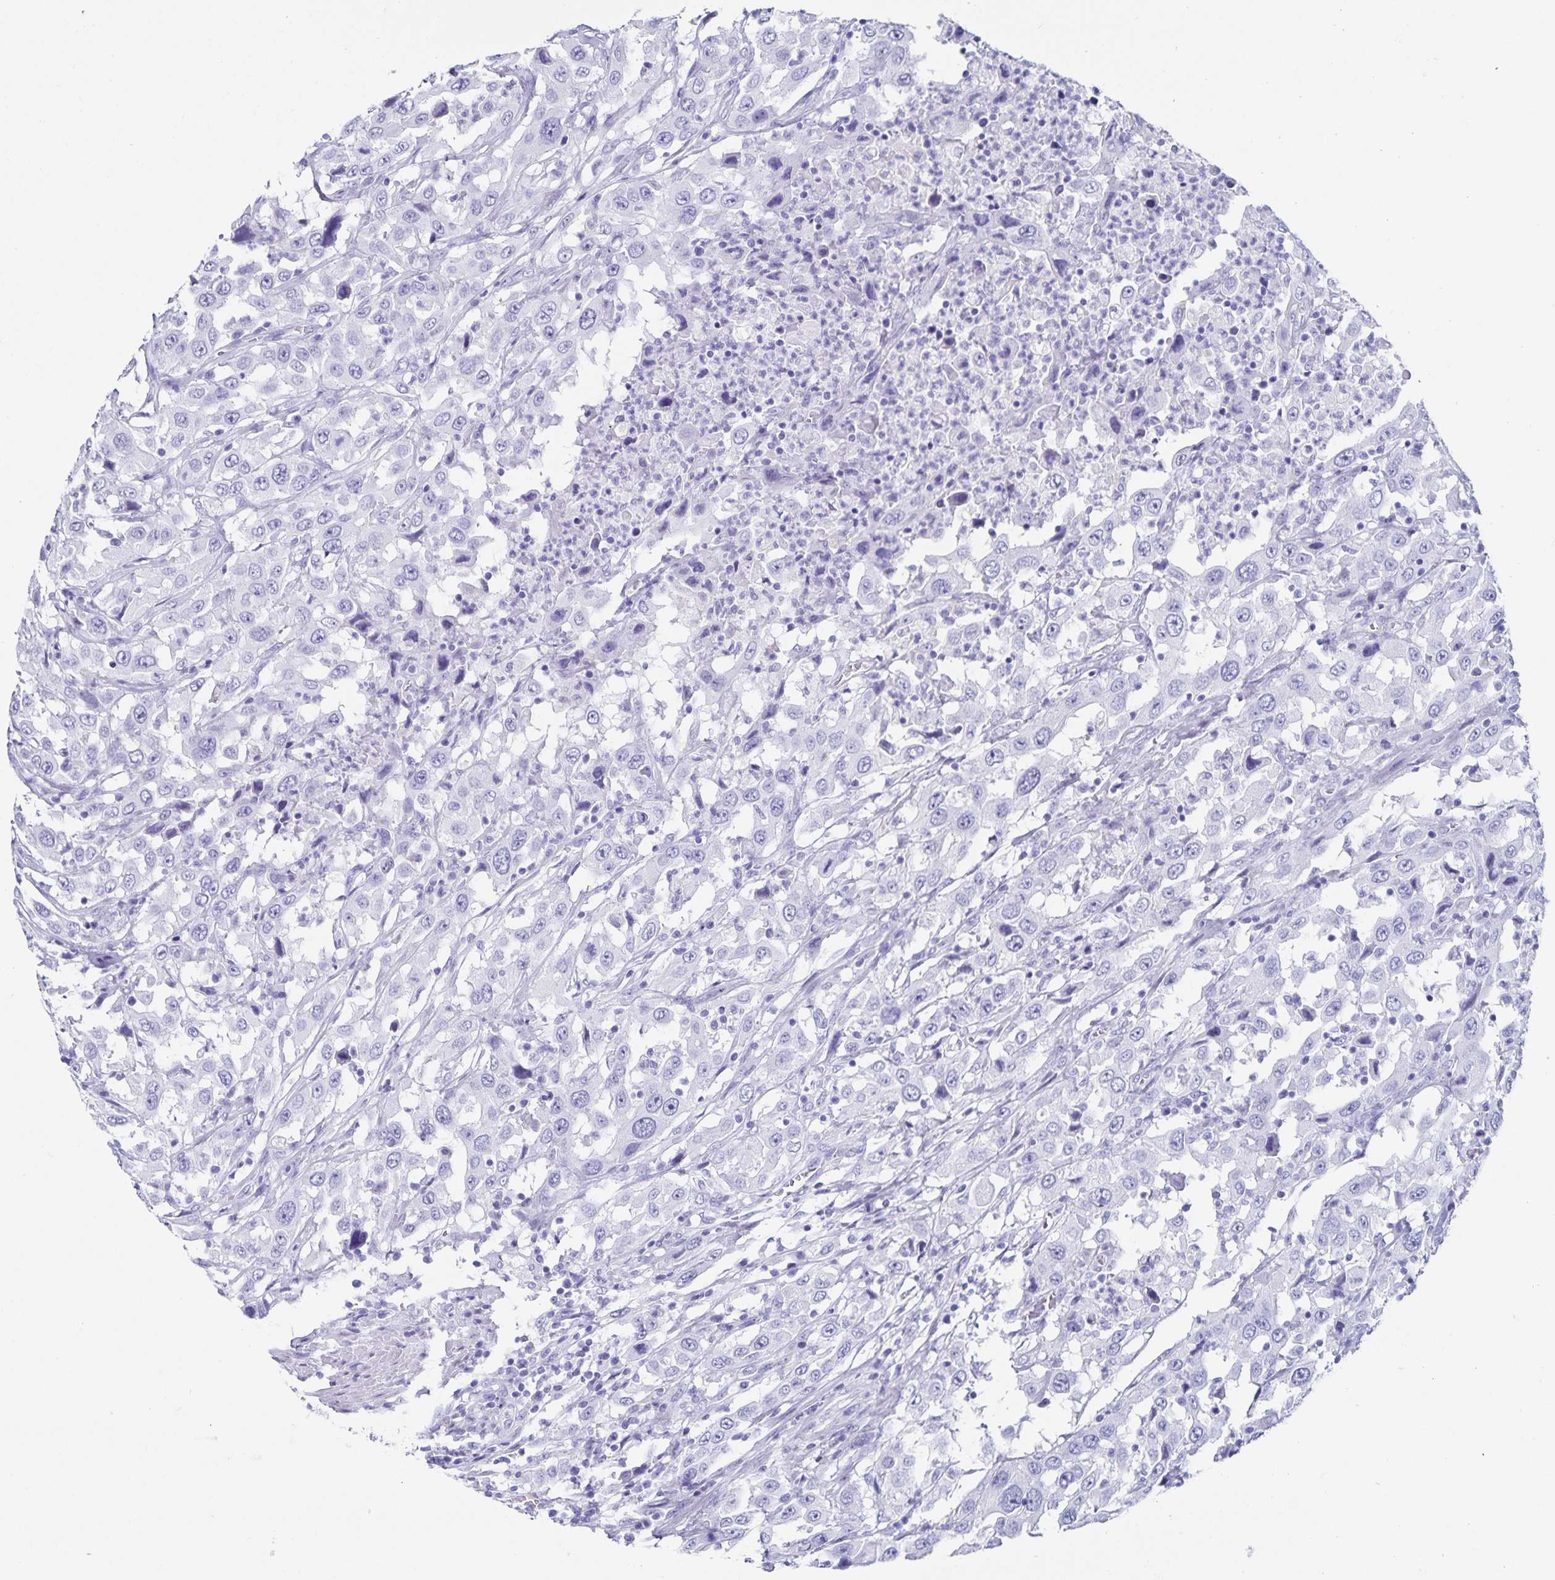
{"staining": {"intensity": "negative", "quantity": "none", "location": "none"}, "tissue": "urothelial cancer", "cell_type": "Tumor cells", "image_type": "cancer", "snomed": [{"axis": "morphology", "description": "Urothelial carcinoma, High grade"}, {"axis": "topography", "description": "Urinary bladder"}], "caption": "This is a histopathology image of IHC staining of high-grade urothelial carcinoma, which shows no positivity in tumor cells.", "gene": "C19orf73", "patient": {"sex": "male", "age": 61}}